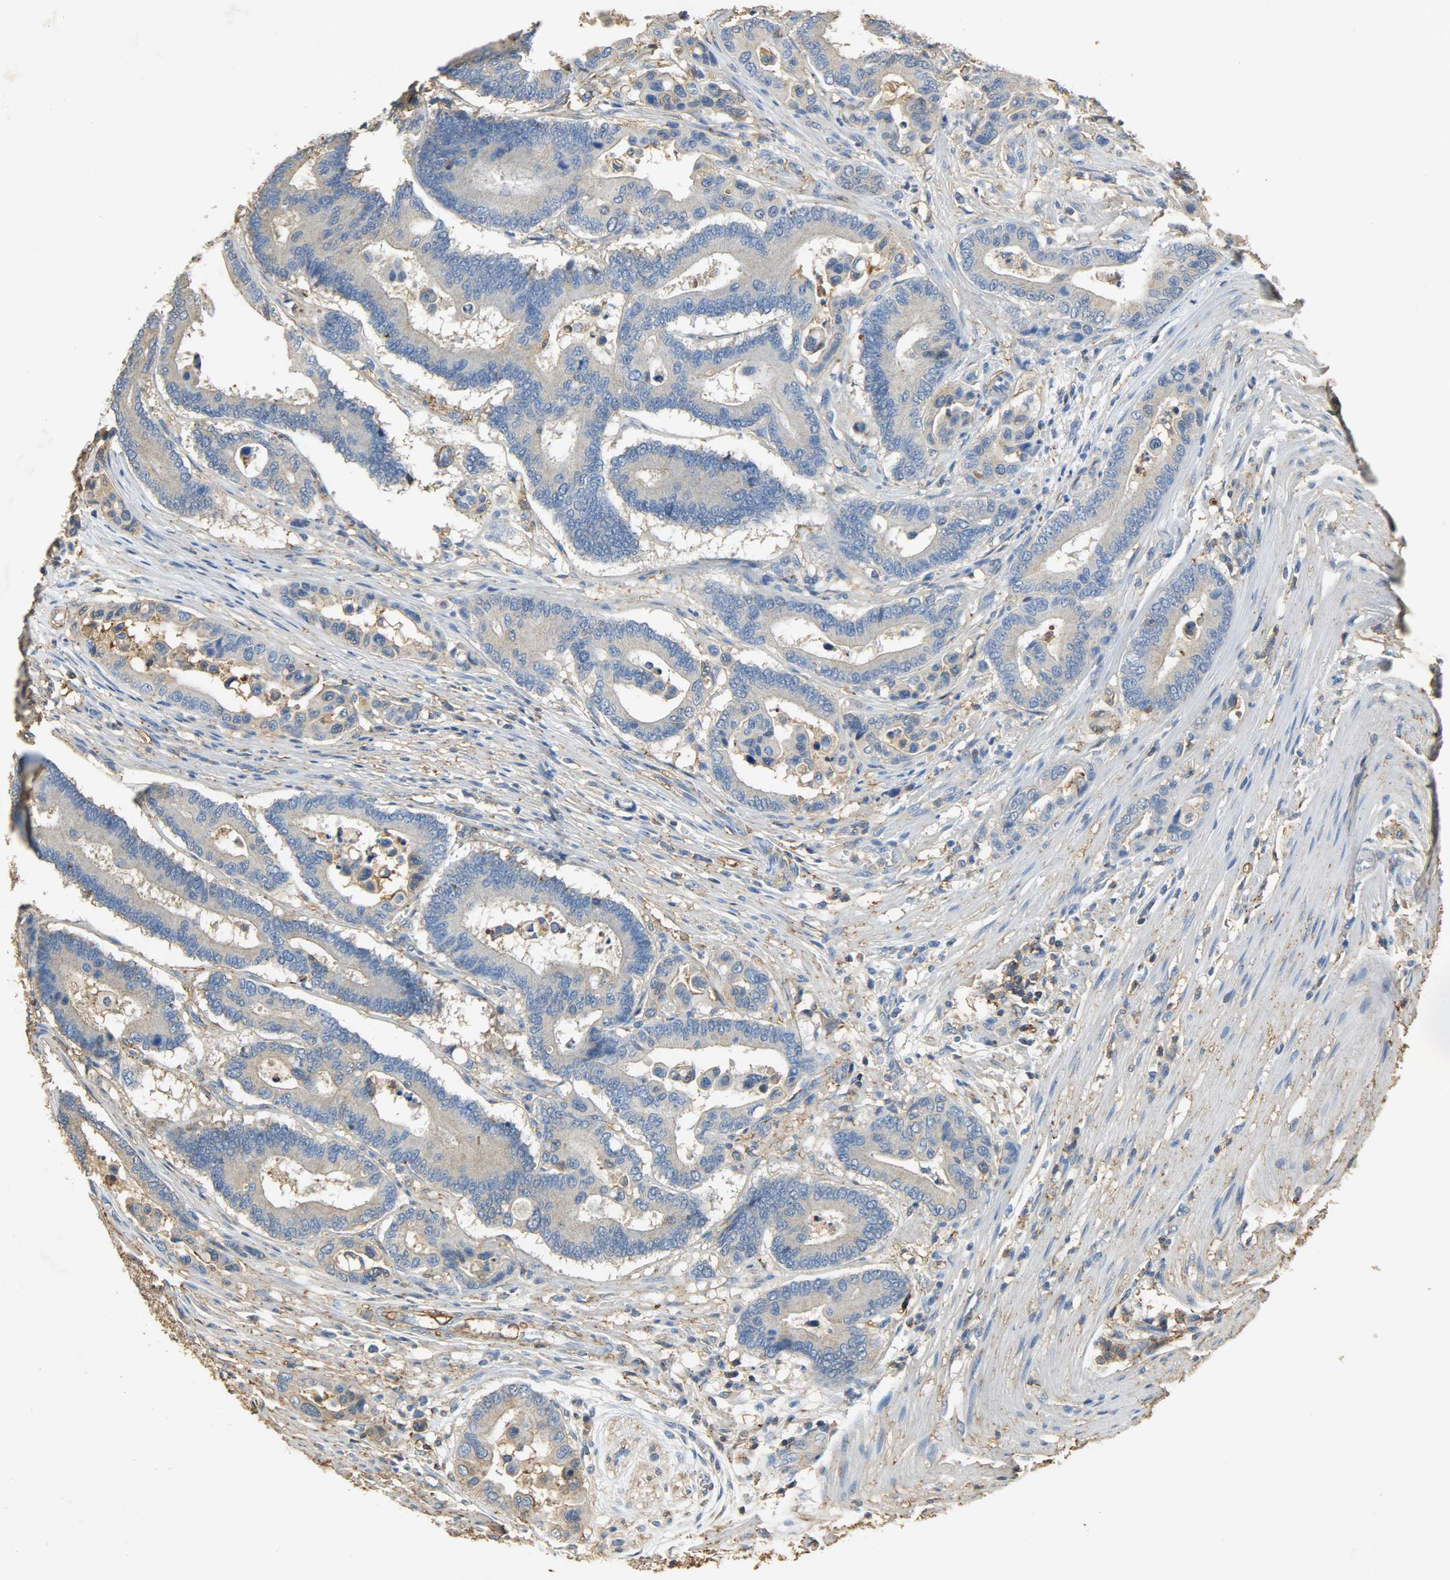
{"staining": {"intensity": "weak", "quantity": ">75%", "location": "cytoplasmic/membranous"}, "tissue": "colorectal cancer", "cell_type": "Tumor cells", "image_type": "cancer", "snomed": [{"axis": "morphology", "description": "Normal tissue, NOS"}, {"axis": "morphology", "description": "Adenocarcinoma, NOS"}, {"axis": "topography", "description": "Colon"}], "caption": "Immunohistochemistry (IHC) image of human adenocarcinoma (colorectal) stained for a protein (brown), which shows low levels of weak cytoplasmic/membranous expression in about >75% of tumor cells.", "gene": "ANXA6", "patient": {"sex": "male", "age": 82}}